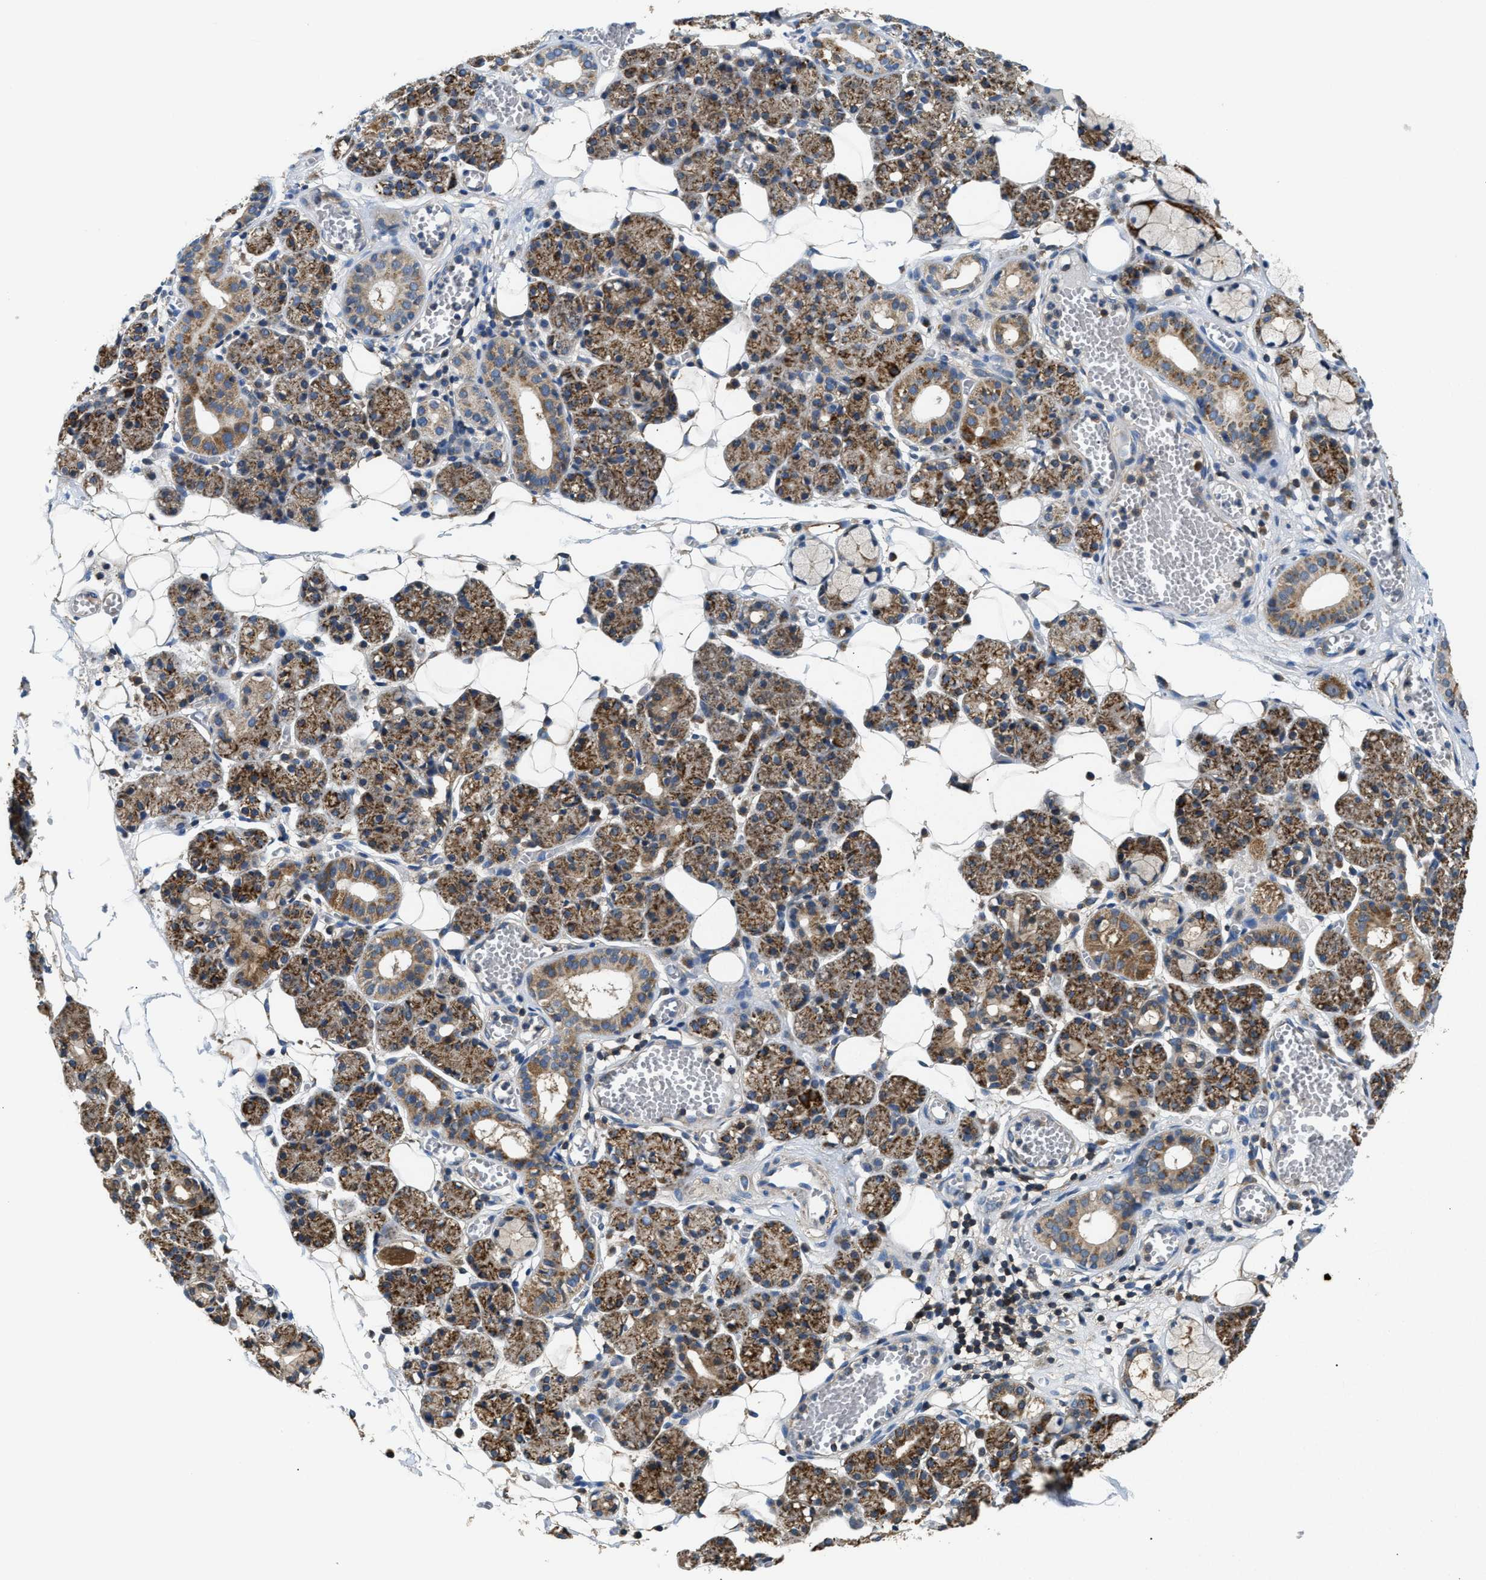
{"staining": {"intensity": "moderate", "quantity": "25%-75%", "location": "cytoplasmic/membranous"}, "tissue": "salivary gland", "cell_type": "Glandular cells", "image_type": "normal", "snomed": [{"axis": "morphology", "description": "Normal tissue, NOS"}, {"axis": "topography", "description": "Salivary gland"}], "caption": "Protein positivity by immunohistochemistry reveals moderate cytoplasmic/membranous expression in about 25%-75% of glandular cells in unremarkable salivary gland. The staining was performed using DAB to visualize the protein expression in brown, while the nuclei were stained in blue with hematoxylin (Magnification: 20x).", "gene": "CCM2", "patient": {"sex": "male", "age": 63}}